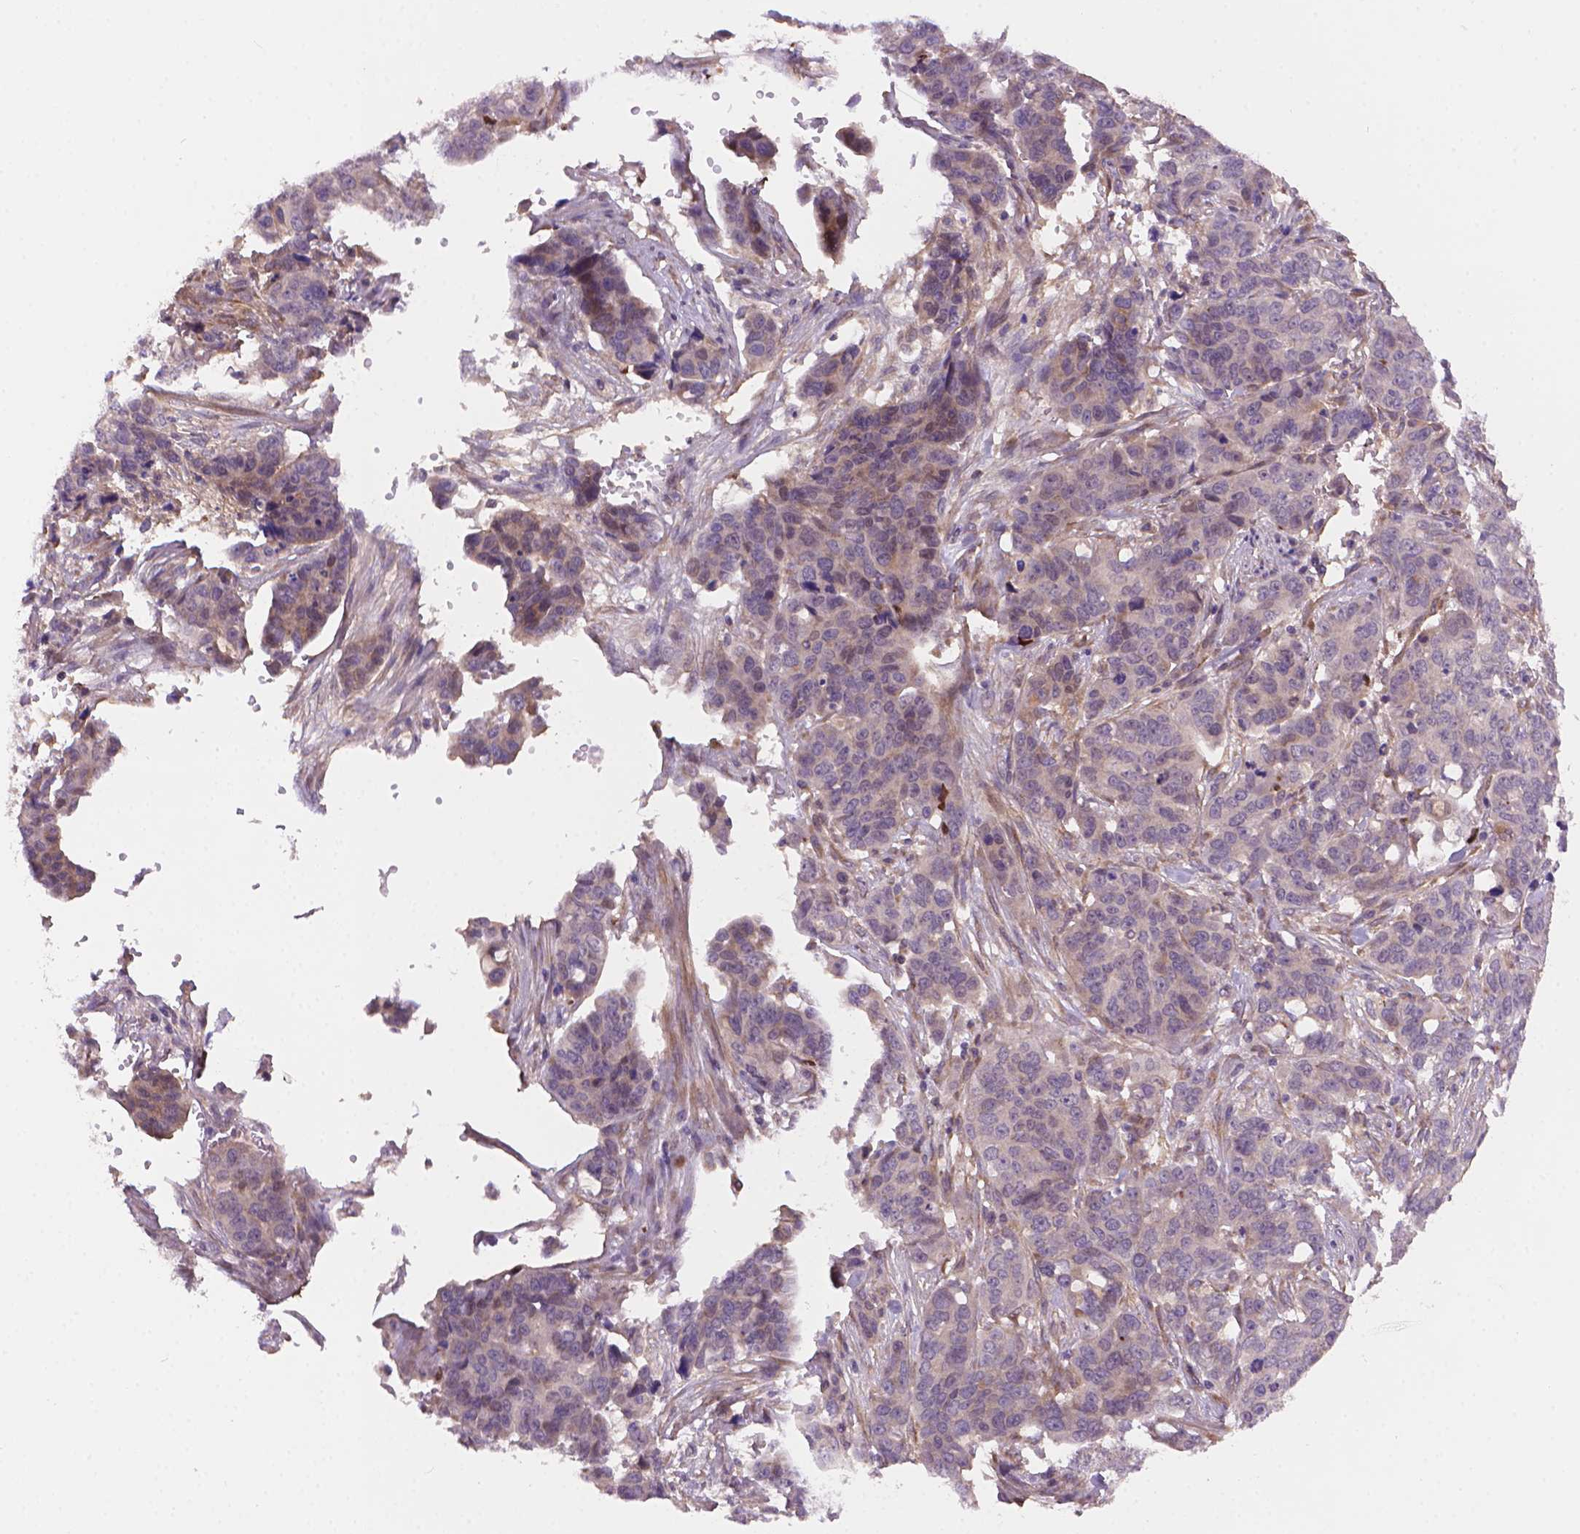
{"staining": {"intensity": "negative", "quantity": "none", "location": "none"}, "tissue": "ovarian cancer", "cell_type": "Tumor cells", "image_type": "cancer", "snomed": [{"axis": "morphology", "description": "Carcinoma, endometroid"}, {"axis": "topography", "description": "Ovary"}], "caption": "High power microscopy histopathology image of an immunohistochemistry (IHC) micrograph of ovarian cancer (endometroid carcinoma), revealing no significant positivity in tumor cells. The staining is performed using DAB brown chromogen with nuclei counter-stained in using hematoxylin.", "gene": "AMMECR1", "patient": {"sex": "female", "age": 78}}